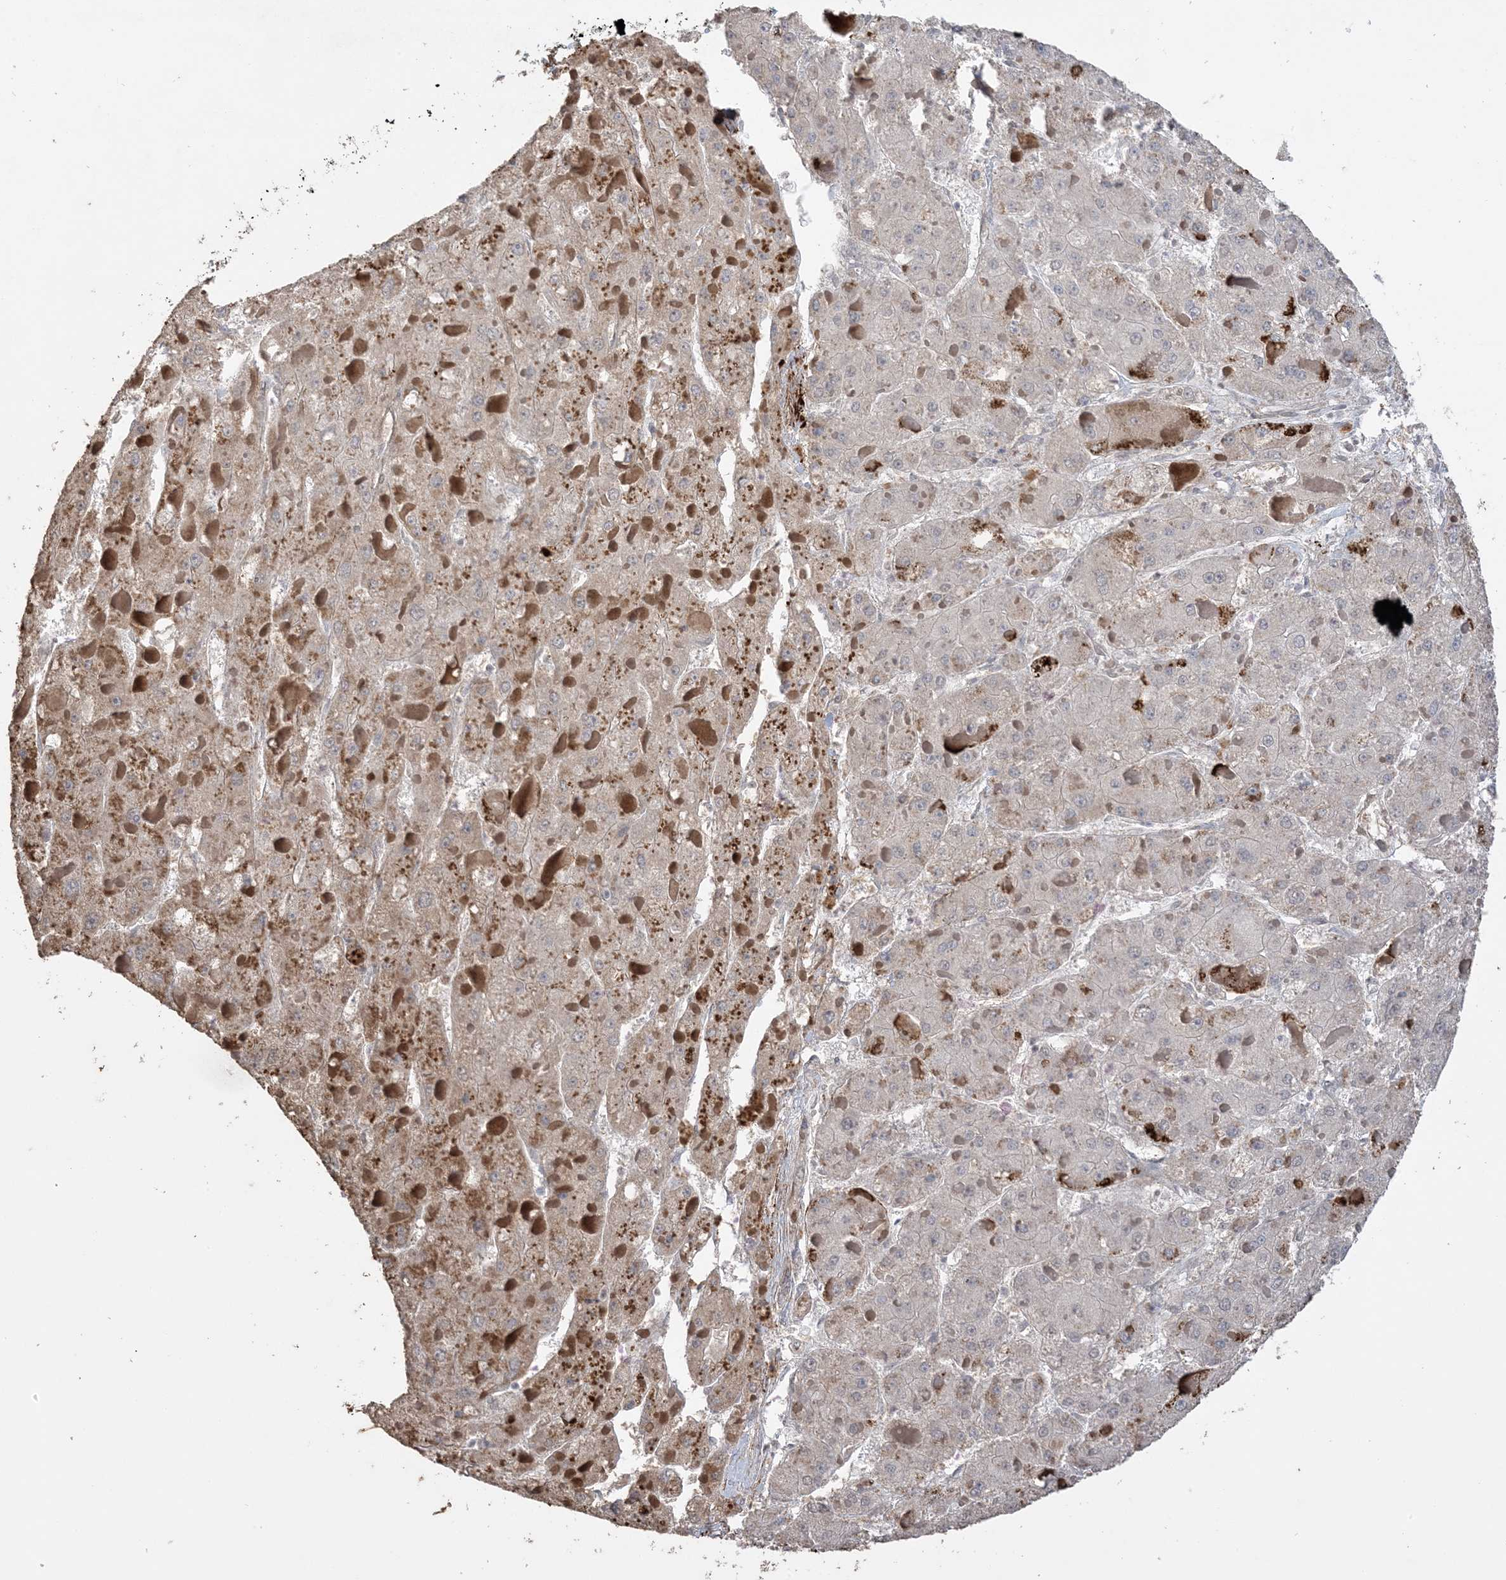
{"staining": {"intensity": "strong", "quantity": "25%-75%", "location": "cytoplasmic/membranous"}, "tissue": "liver cancer", "cell_type": "Tumor cells", "image_type": "cancer", "snomed": [{"axis": "morphology", "description": "Carcinoma, Hepatocellular, NOS"}, {"axis": "topography", "description": "Liver"}], "caption": "The image displays a brown stain indicating the presence of a protein in the cytoplasmic/membranous of tumor cells in liver cancer (hepatocellular carcinoma). (DAB IHC with brightfield microscopy, high magnification).", "gene": "XRN1", "patient": {"sex": "female", "age": 73}}